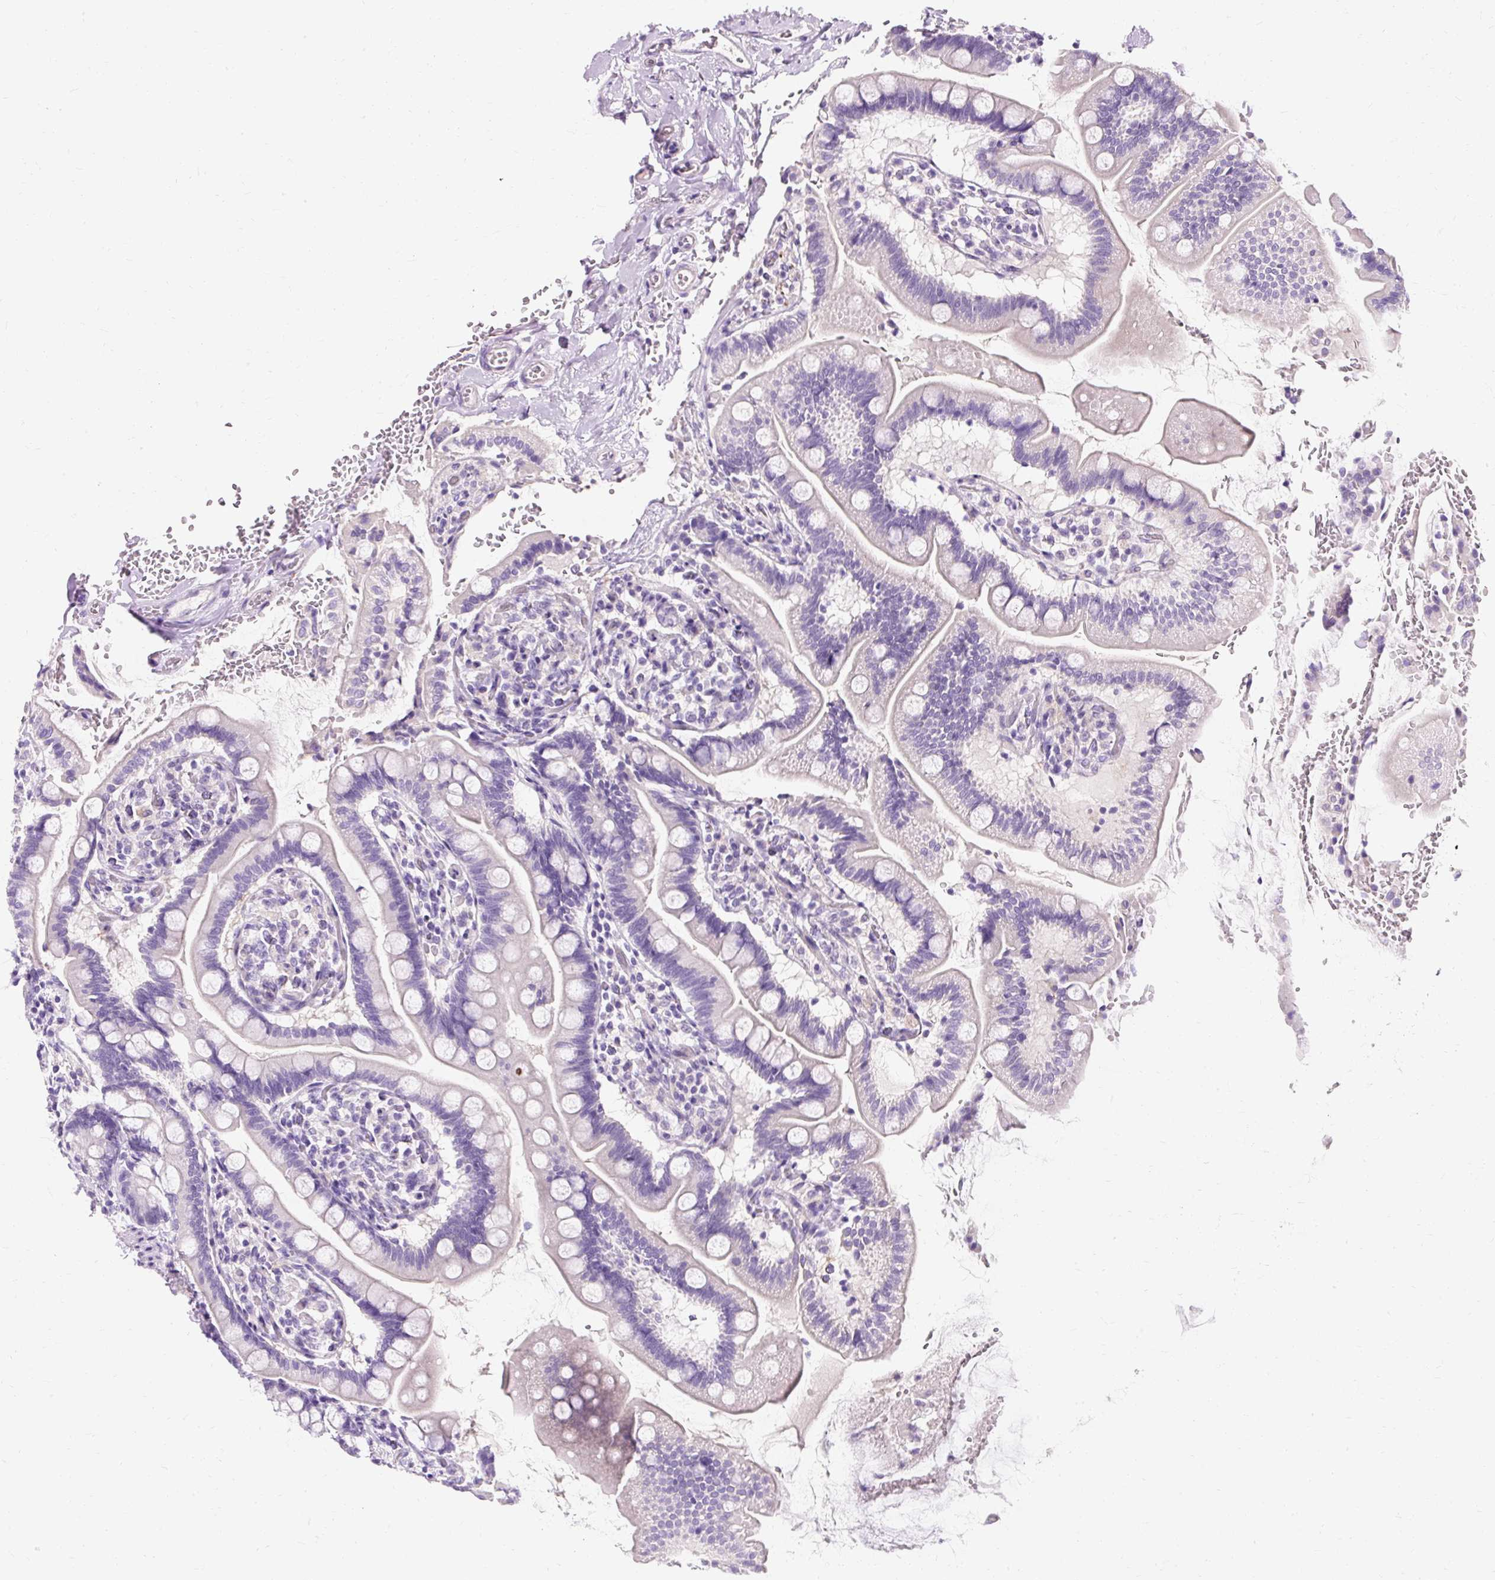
{"staining": {"intensity": "negative", "quantity": "none", "location": "none"}, "tissue": "small intestine", "cell_type": "Glandular cells", "image_type": "normal", "snomed": [{"axis": "morphology", "description": "Normal tissue, NOS"}, {"axis": "topography", "description": "Small intestine"}], "caption": "Immunohistochemistry (IHC) image of normal small intestine: human small intestine stained with DAB exhibits no significant protein expression in glandular cells. Brightfield microscopy of IHC stained with DAB (brown) and hematoxylin (blue), captured at high magnification.", "gene": "CLDN25", "patient": {"sex": "female", "age": 64}}